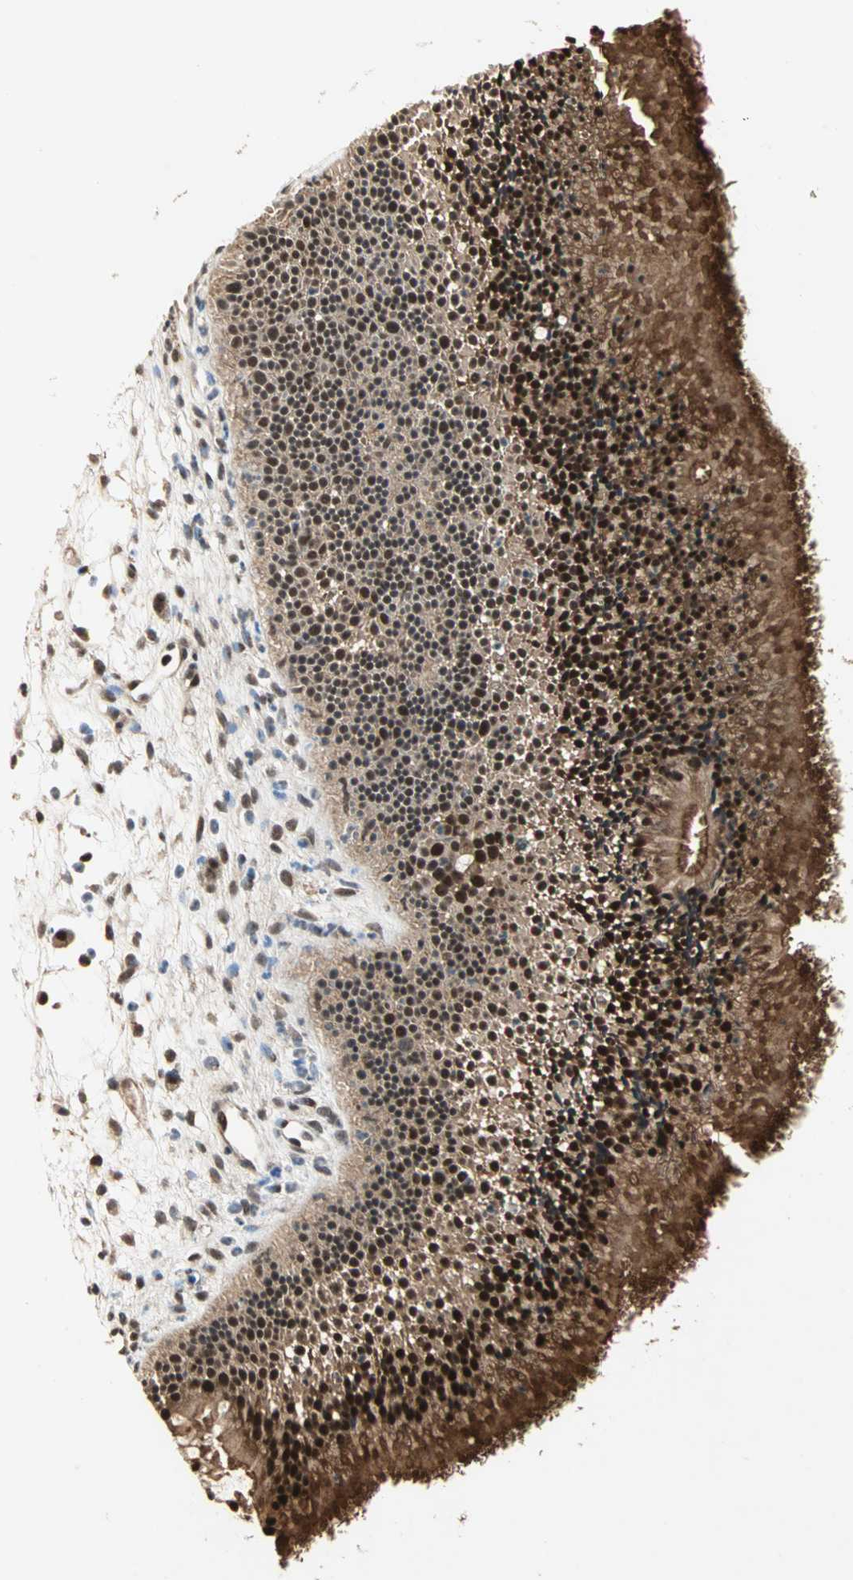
{"staining": {"intensity": "strong", "quantity": ">75%", "location": "cytoplasmic/membranous,nuclear"}, "tissue": "nasopharynx", "cell_type": "Respiratory epithelial cells", "image_type": "normal", "snomed": [{"axis": "morphology", "description": "Normal tissue, NOS"}, {"axis": "topography", "description": "Nasopharynx"}], "caption": "Protein staining of benign nasopharynx shows strong cytoplasmic/membranous,nuclear staining in approximately >75% of respiratory epithelial cells. The staining was performed using DAB, with brown indicating positive protein expression. Nuclei are stained blue with hematoxylin.", "gene": "CSNK2B", "patient": {"sex": "female", "age": 54}}